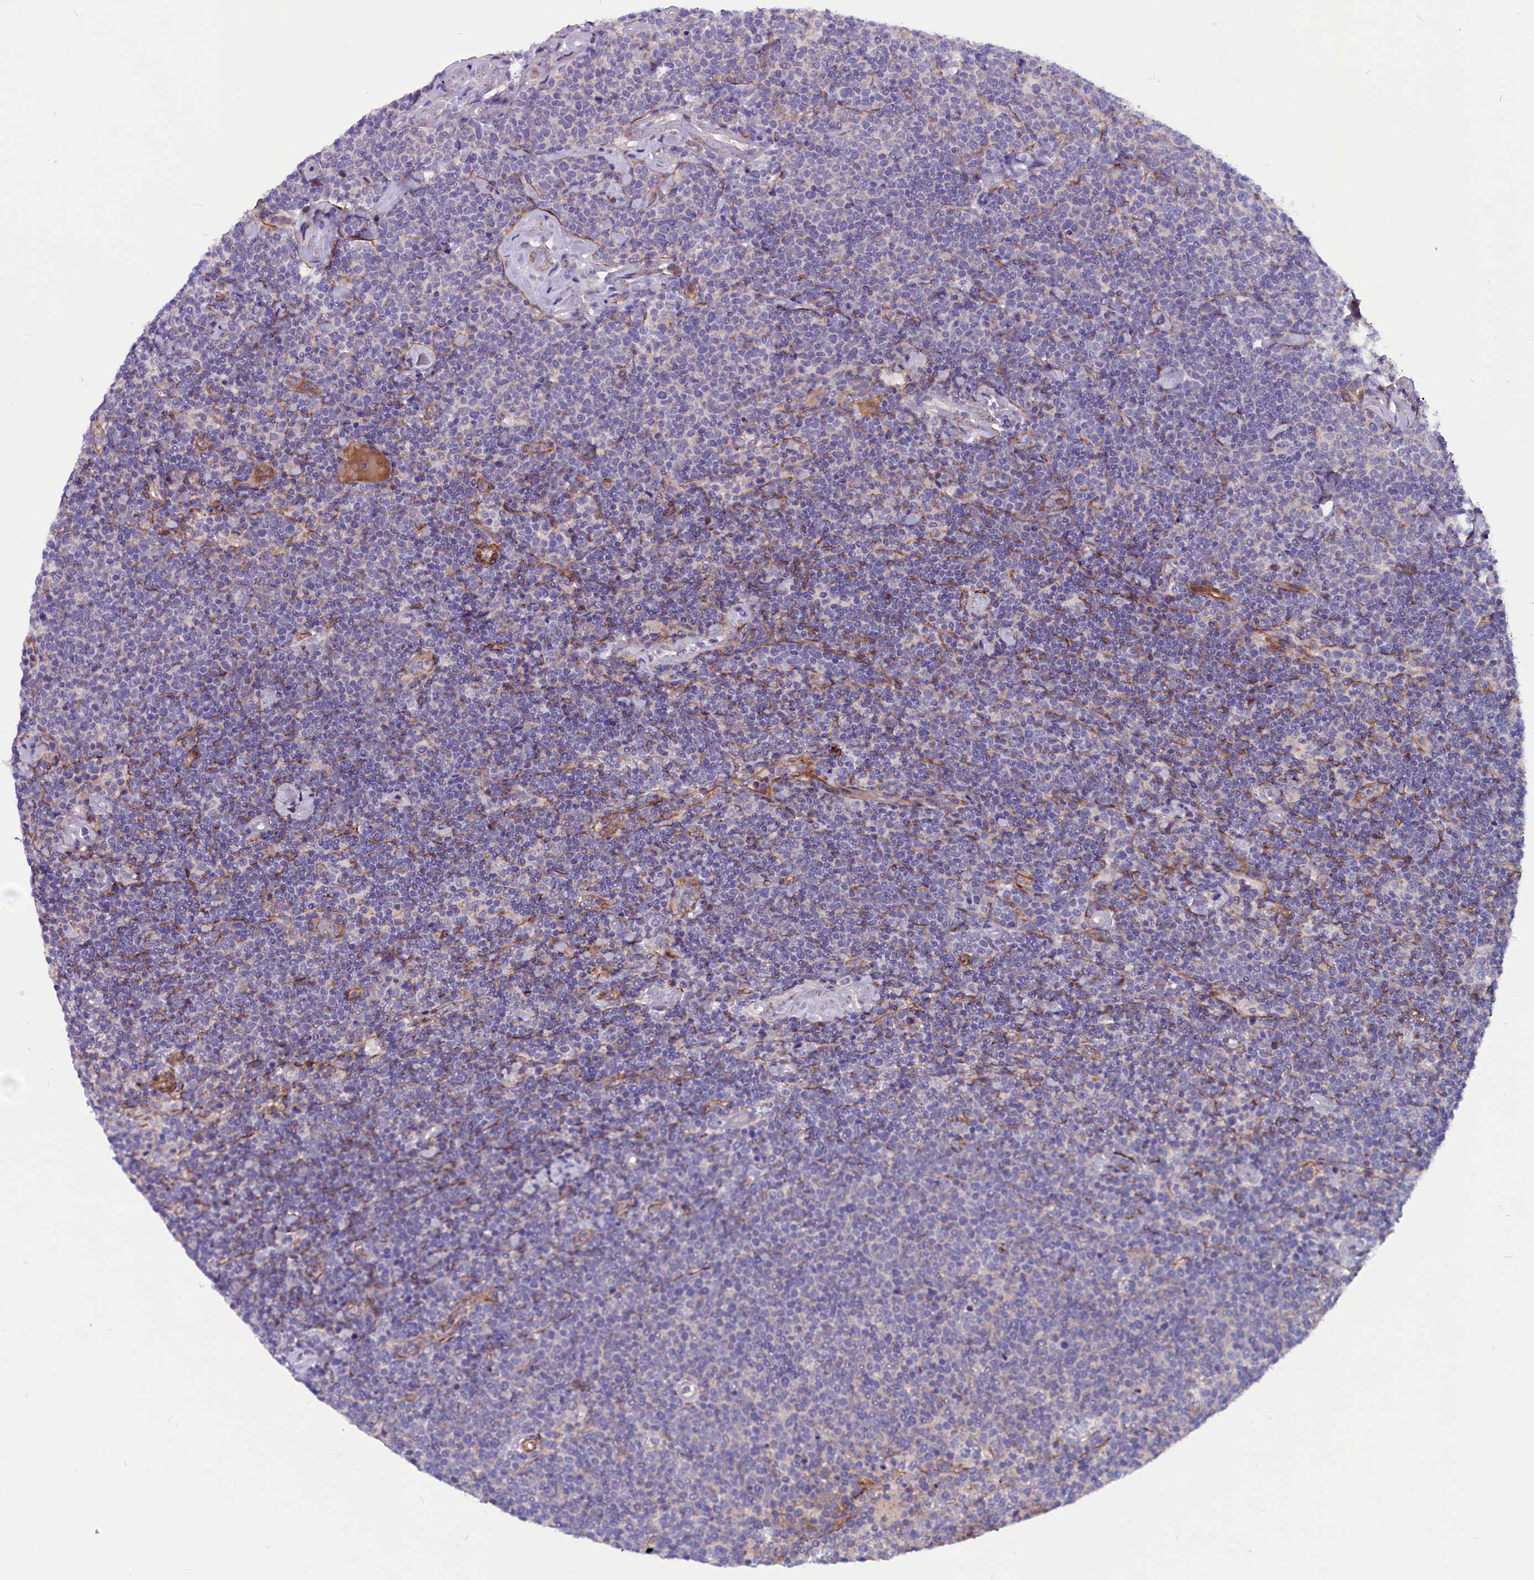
{"staining": {"intensity": "negative", "quantity": "none", "location": "none"}, "tissue": "lymphoma", "cell_type": "Tumor cells", "image_type": "cancer", "snomed": [{"axis": "morphology", "description": "Malignant lymphoma, non-Hodgkin's type, High grade"}, {"axis": "topography", "description": "Lymph node"}], "caption": "Lymphoma stained for a protein using IHC exhibits no expression tumor cells.", "gene": "ZNF749", "patient": {"sex": "male", "age": 61}}